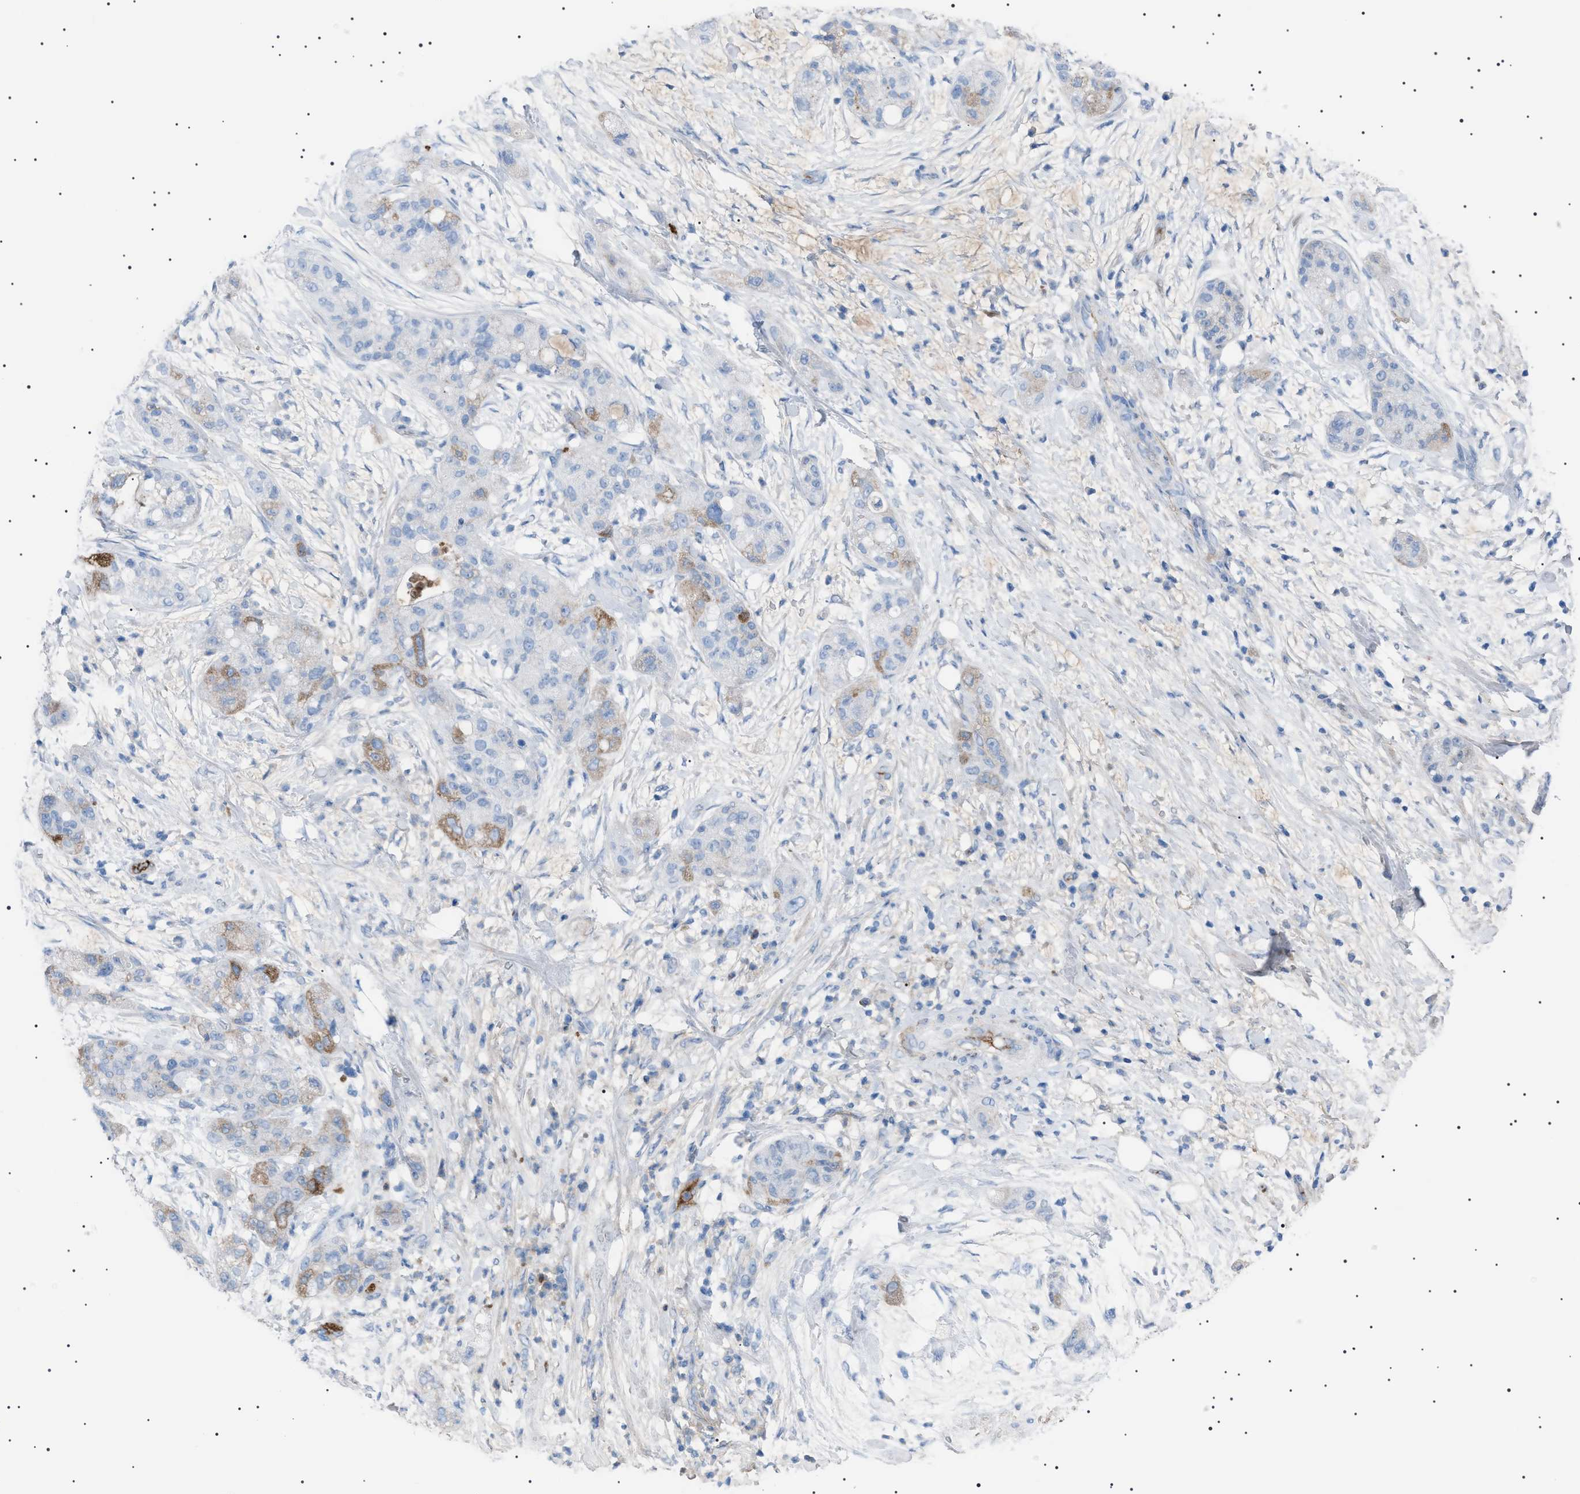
{"staining": {"intensity": "weak", "quantity": "25%-75%", "location": "cytoplasmic/membranous"}, "tissue": "pancreatic cancer", "cell_type": "Tumor cells", "image_type": "cancer", "snomed": [{"axis": "morphology", "description": "Adenocarcinoma, NOS"}, {"axis": "topography", "description": "Pancreas"}], "caption": "A histopathology image showing weak cytoplasmic/membranous staining in approximately 25%-75% of tumor cells in pancreatic cancer, as visualized by brown immunohistochemical staining.", "gene": "LPA", "patient": {"sex": "female", "age": 78}}